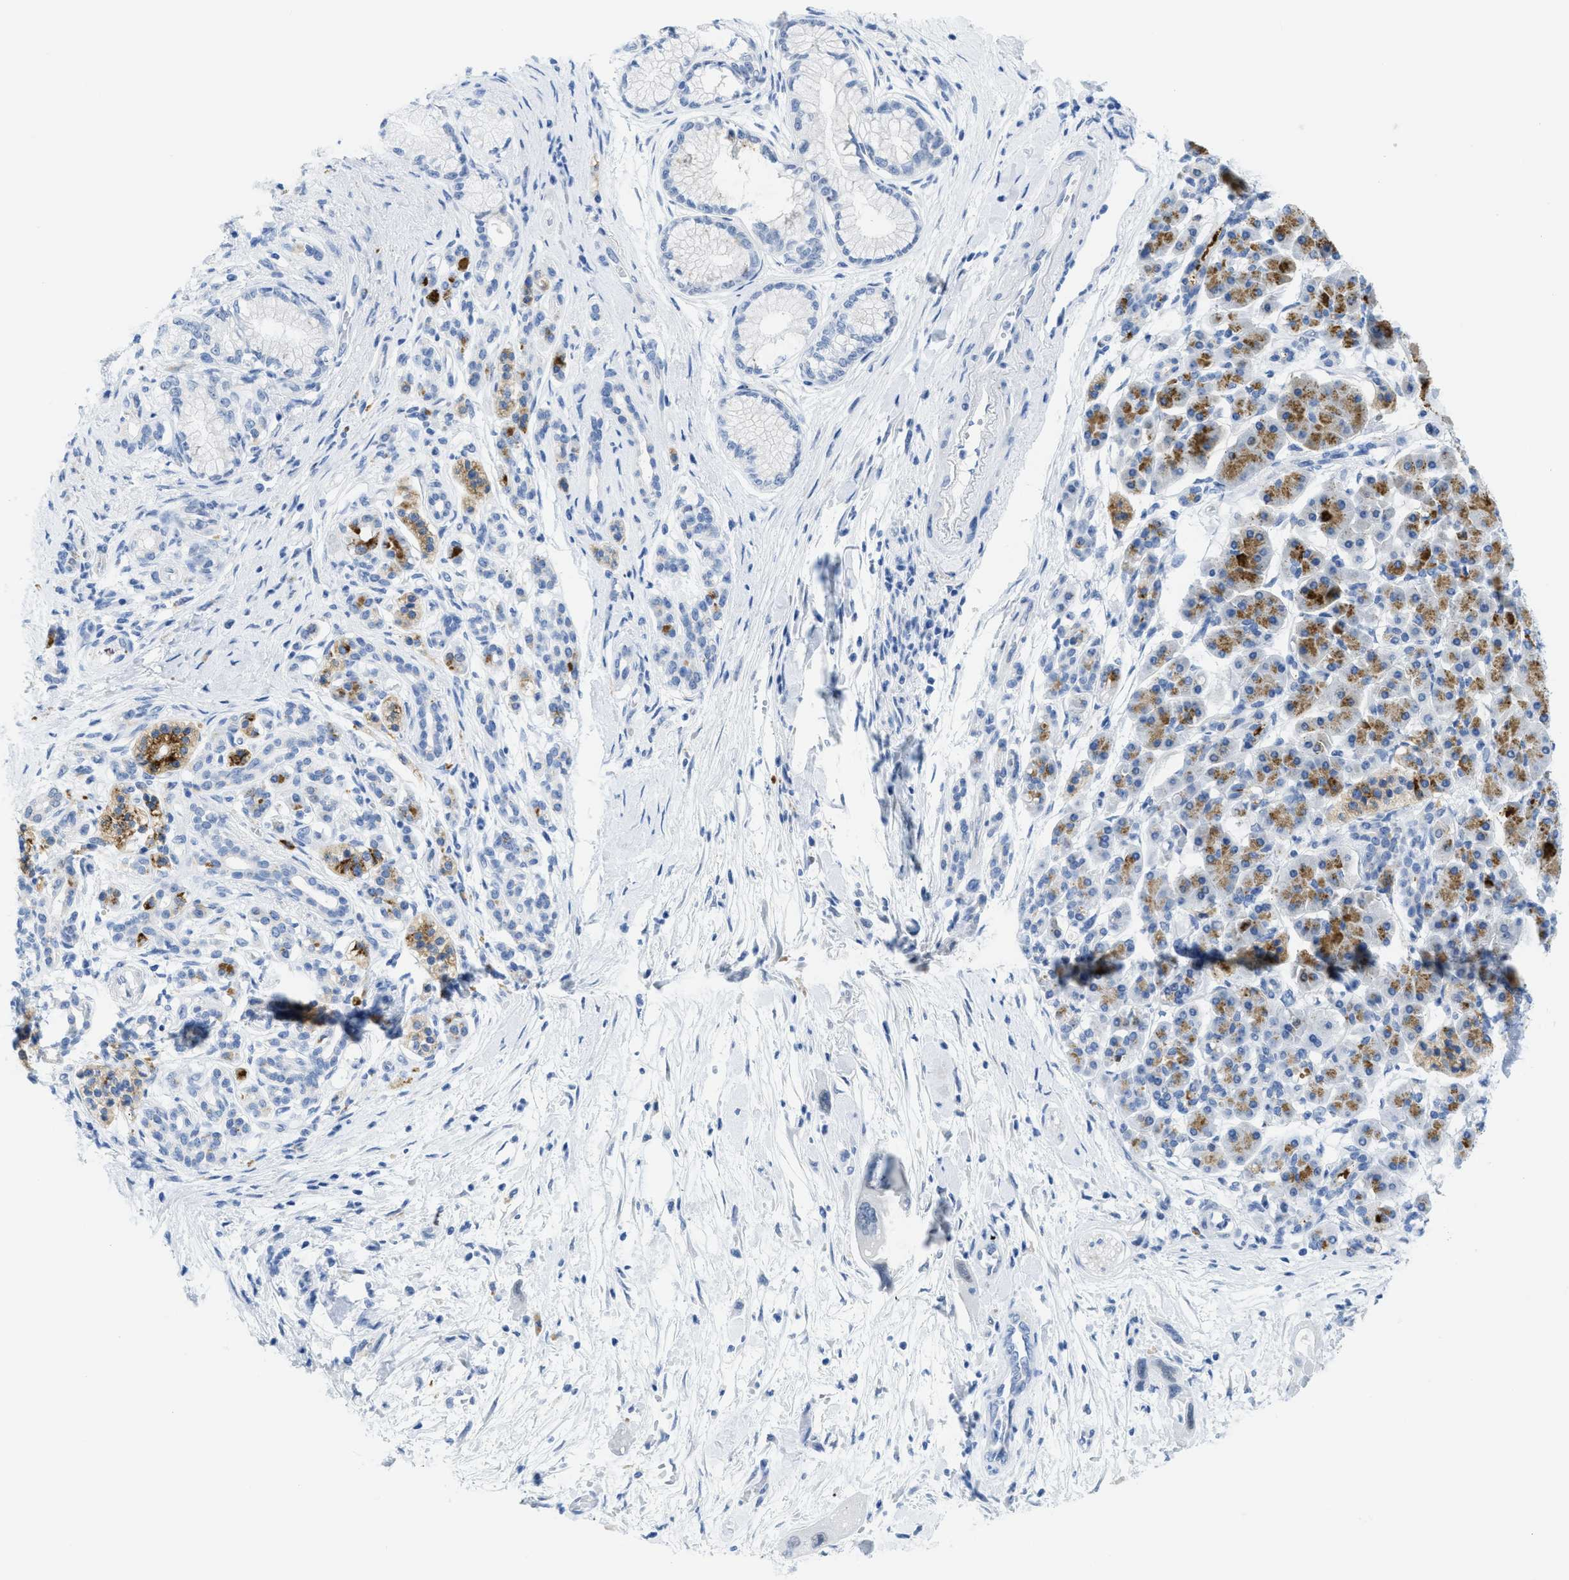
{"staining": {"intensity": "negative", "quantity": "none", "location": "none"}, "tissue": "pancreatic cancer", "cell_type": "Tumor cells", "image_type": "cancer", "snomed": [{"axis": "morphology", "description": "Normal tissue, NOS"}, {"axis": "morphology", "description": "Adenocarcinoma, NOS"}, {"axis": "topography", "description": "Pancreas"}], "caption": "Pancreatic cancer (adenocarcinoma) stained for a protein using immunohistochemistry (IHC) demonstrates no staining tumor cells.", "gene": "WDR4", "patient": {"sex": "female", "age": 71}}